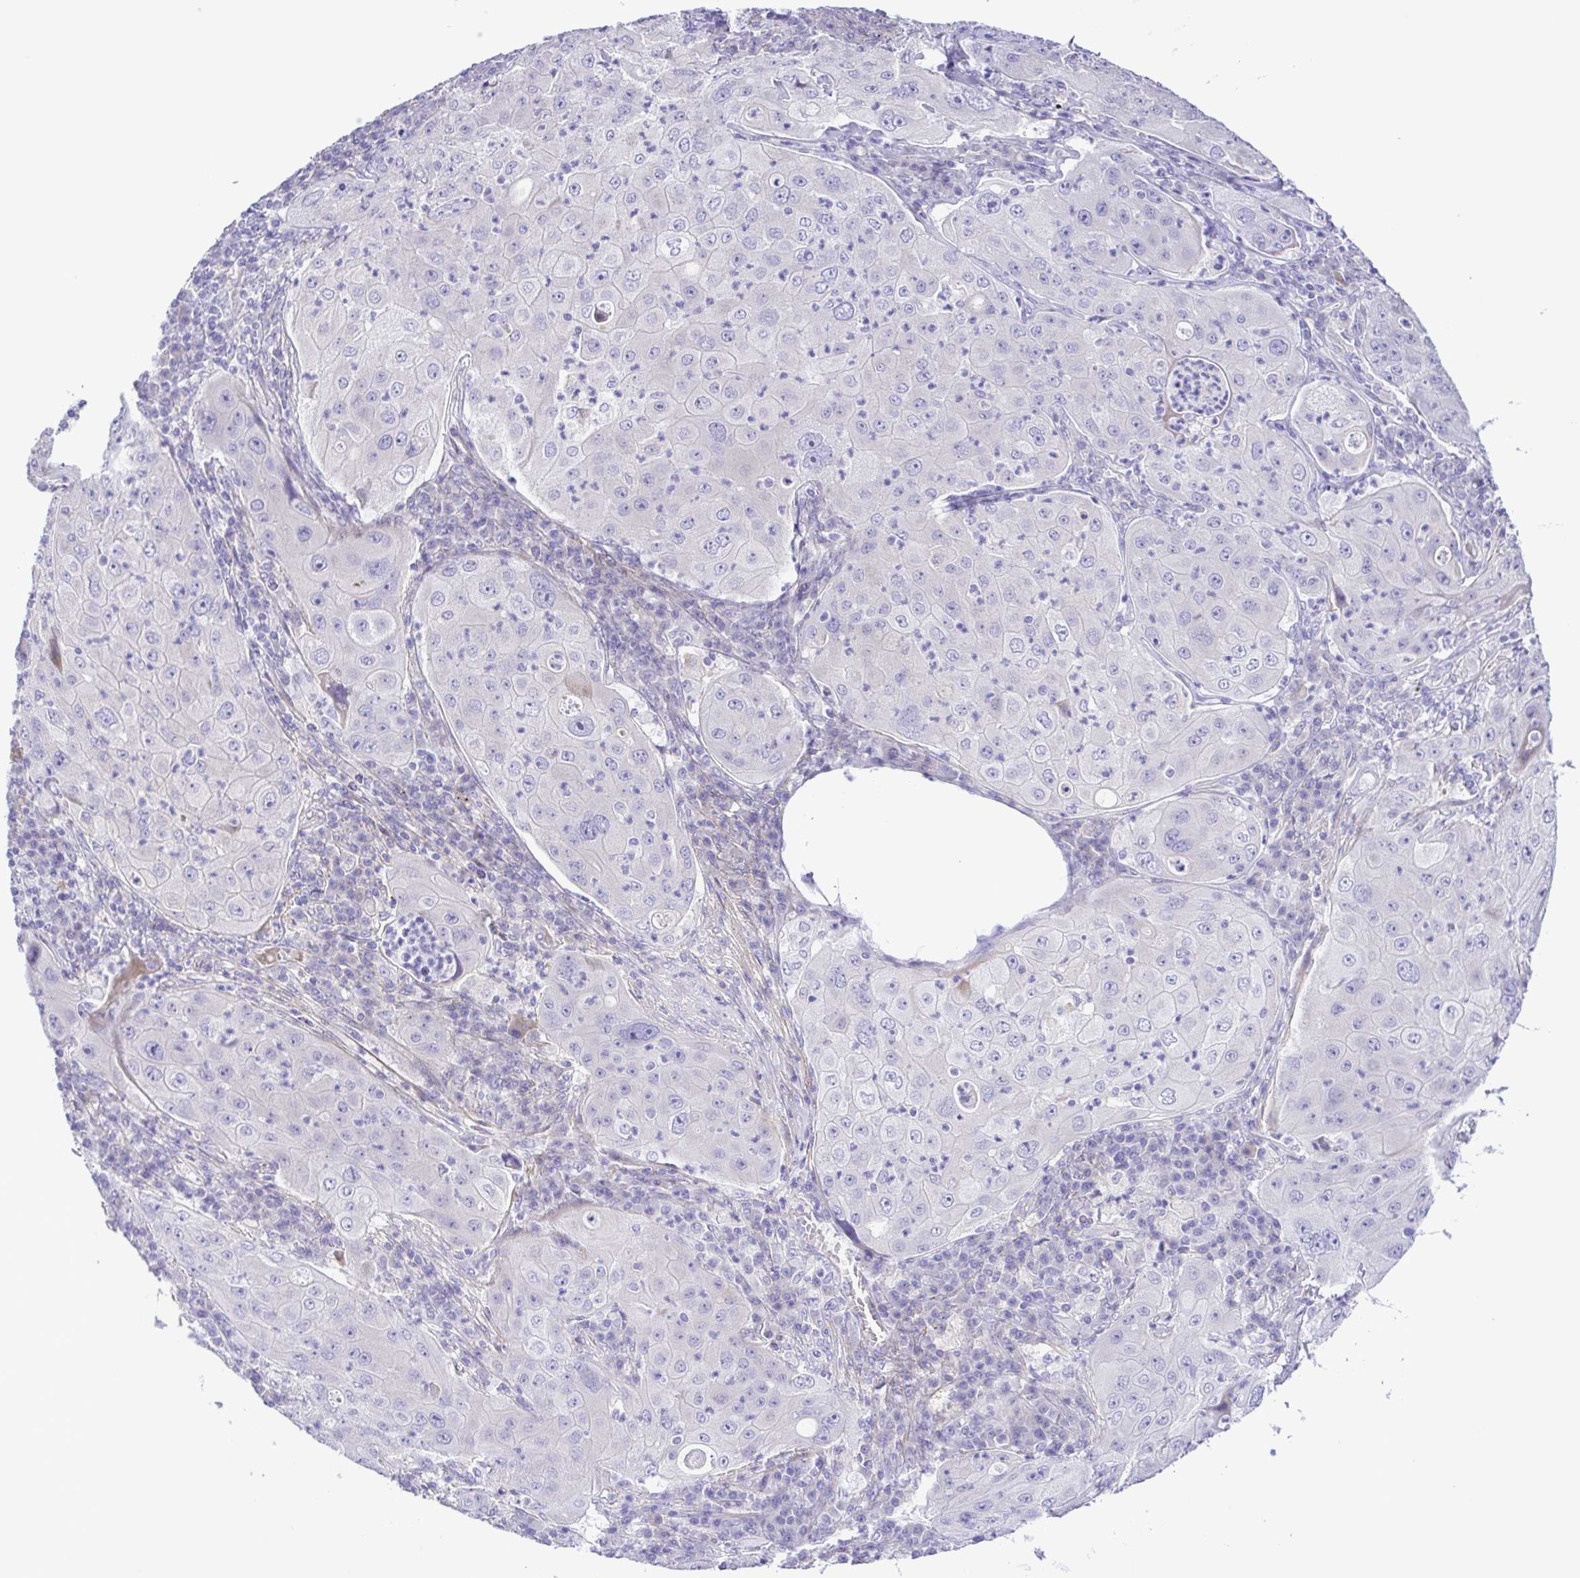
{"staining": {"intensity": "negative", "quantity": "none", "location": "none"}, "tissue": "lung cancer", "cell_type": "Tumor cells", "image_type": "cancer", "snomed": [{"axis": "morphology", "description": "Squamous cell carcinoma, NOS"}, {"axis": "topography", "description": "Lung"}], "caption": "Immunohistochemical staining of human lung cancer exhibits no significant staining in tumor cells.", "gene": "GABBR2", "patient": {"sex": "female", "age": 59}}